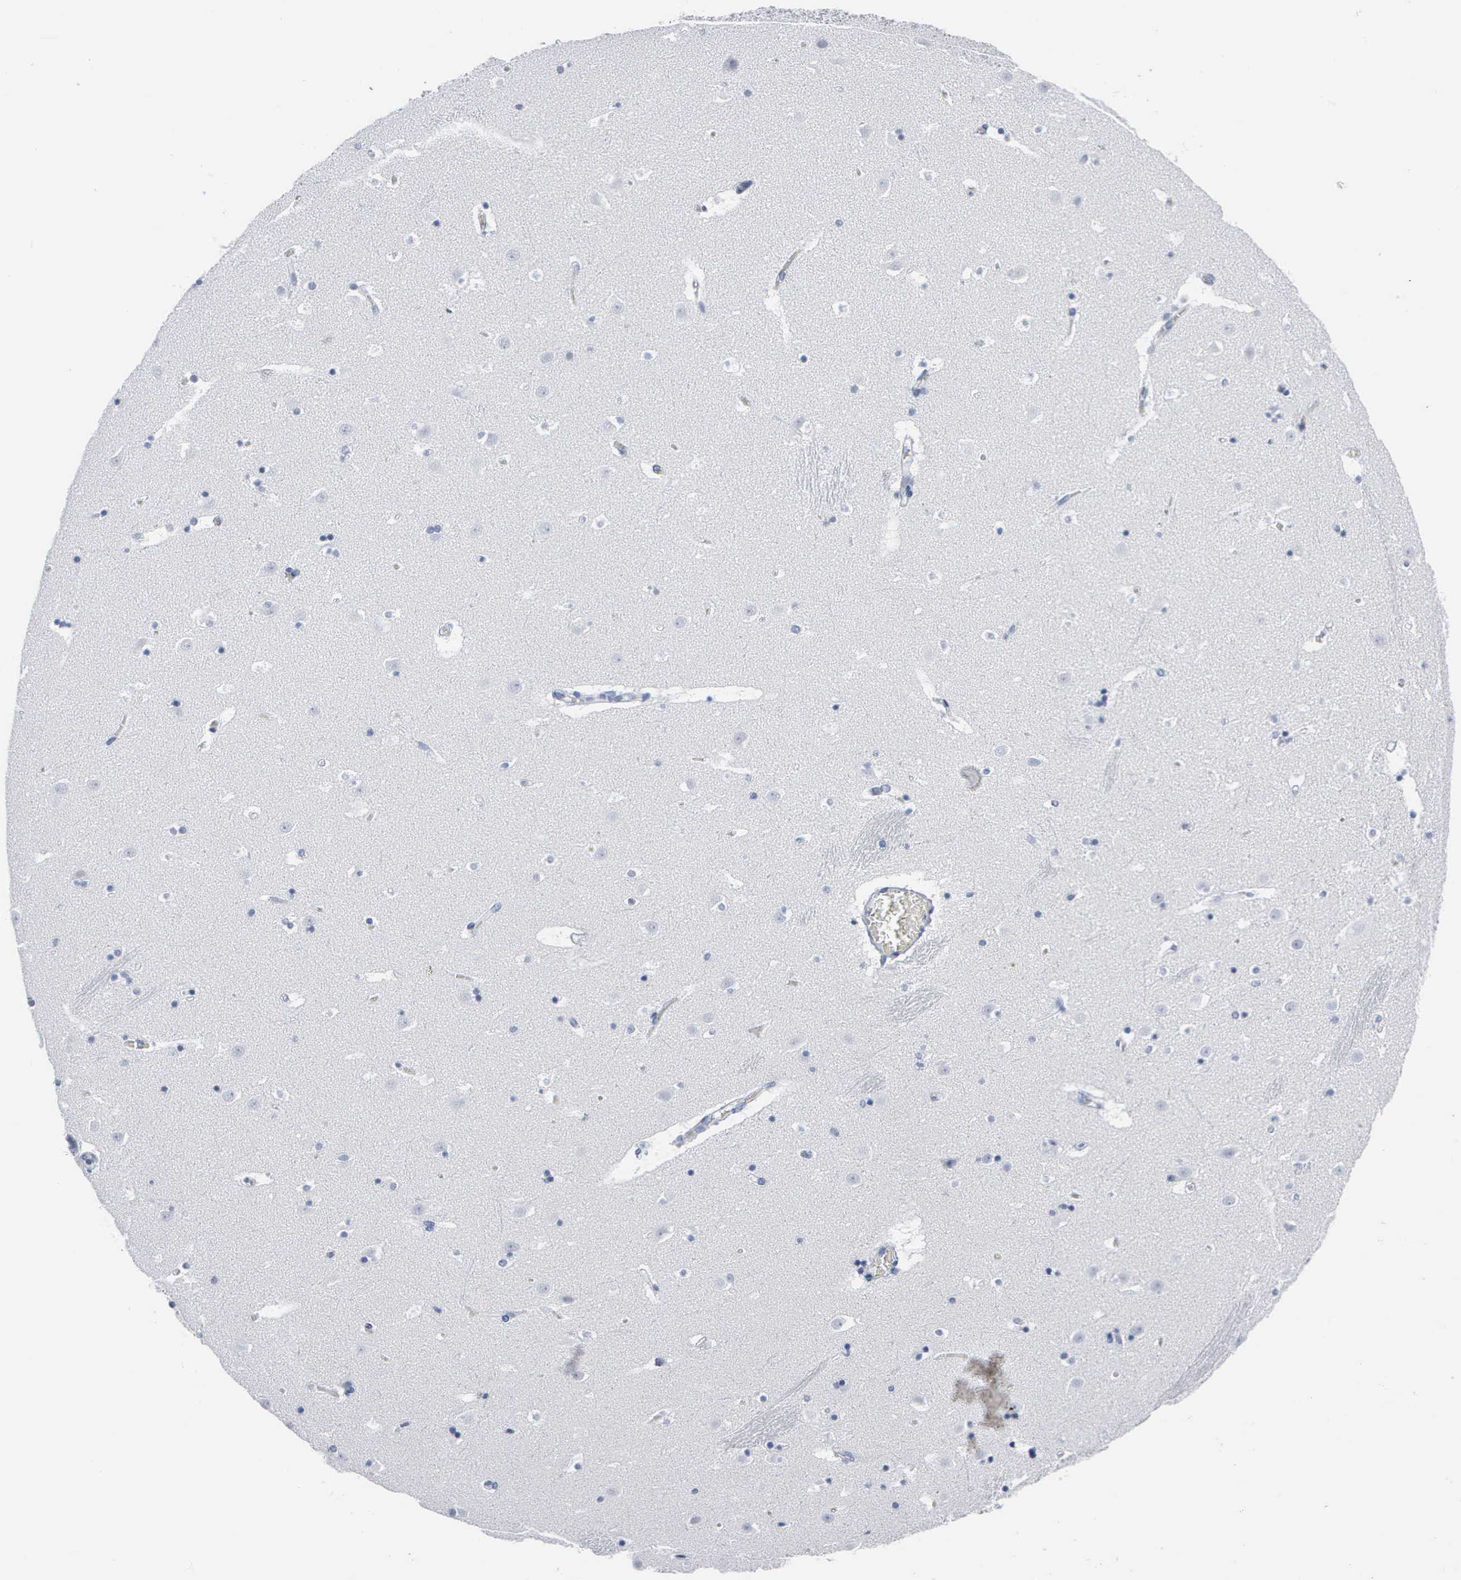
{"staining": {"intensity": "negative", "quantity": "none", "location": "none"}, "tissue": "caudate", "cell_type": "Glial cells", "image_type": "normal", "snomed": [{"axis": "morphology", "description": "Normal tissue, NOS"}, {"axis": "topography", "description": "Lateral ventricle wall"}], "caption": "Caudate was stained to show a protein in brown. There is no significant positivity in glial cells. (Stains: DAB immunohistochemistry (IHC) with hematoxylin counter stain, Microscopy: brightfield microscopy at high magnification).", "gene": "CCNB1", "patient": {"sex": "male", "age": 45}}